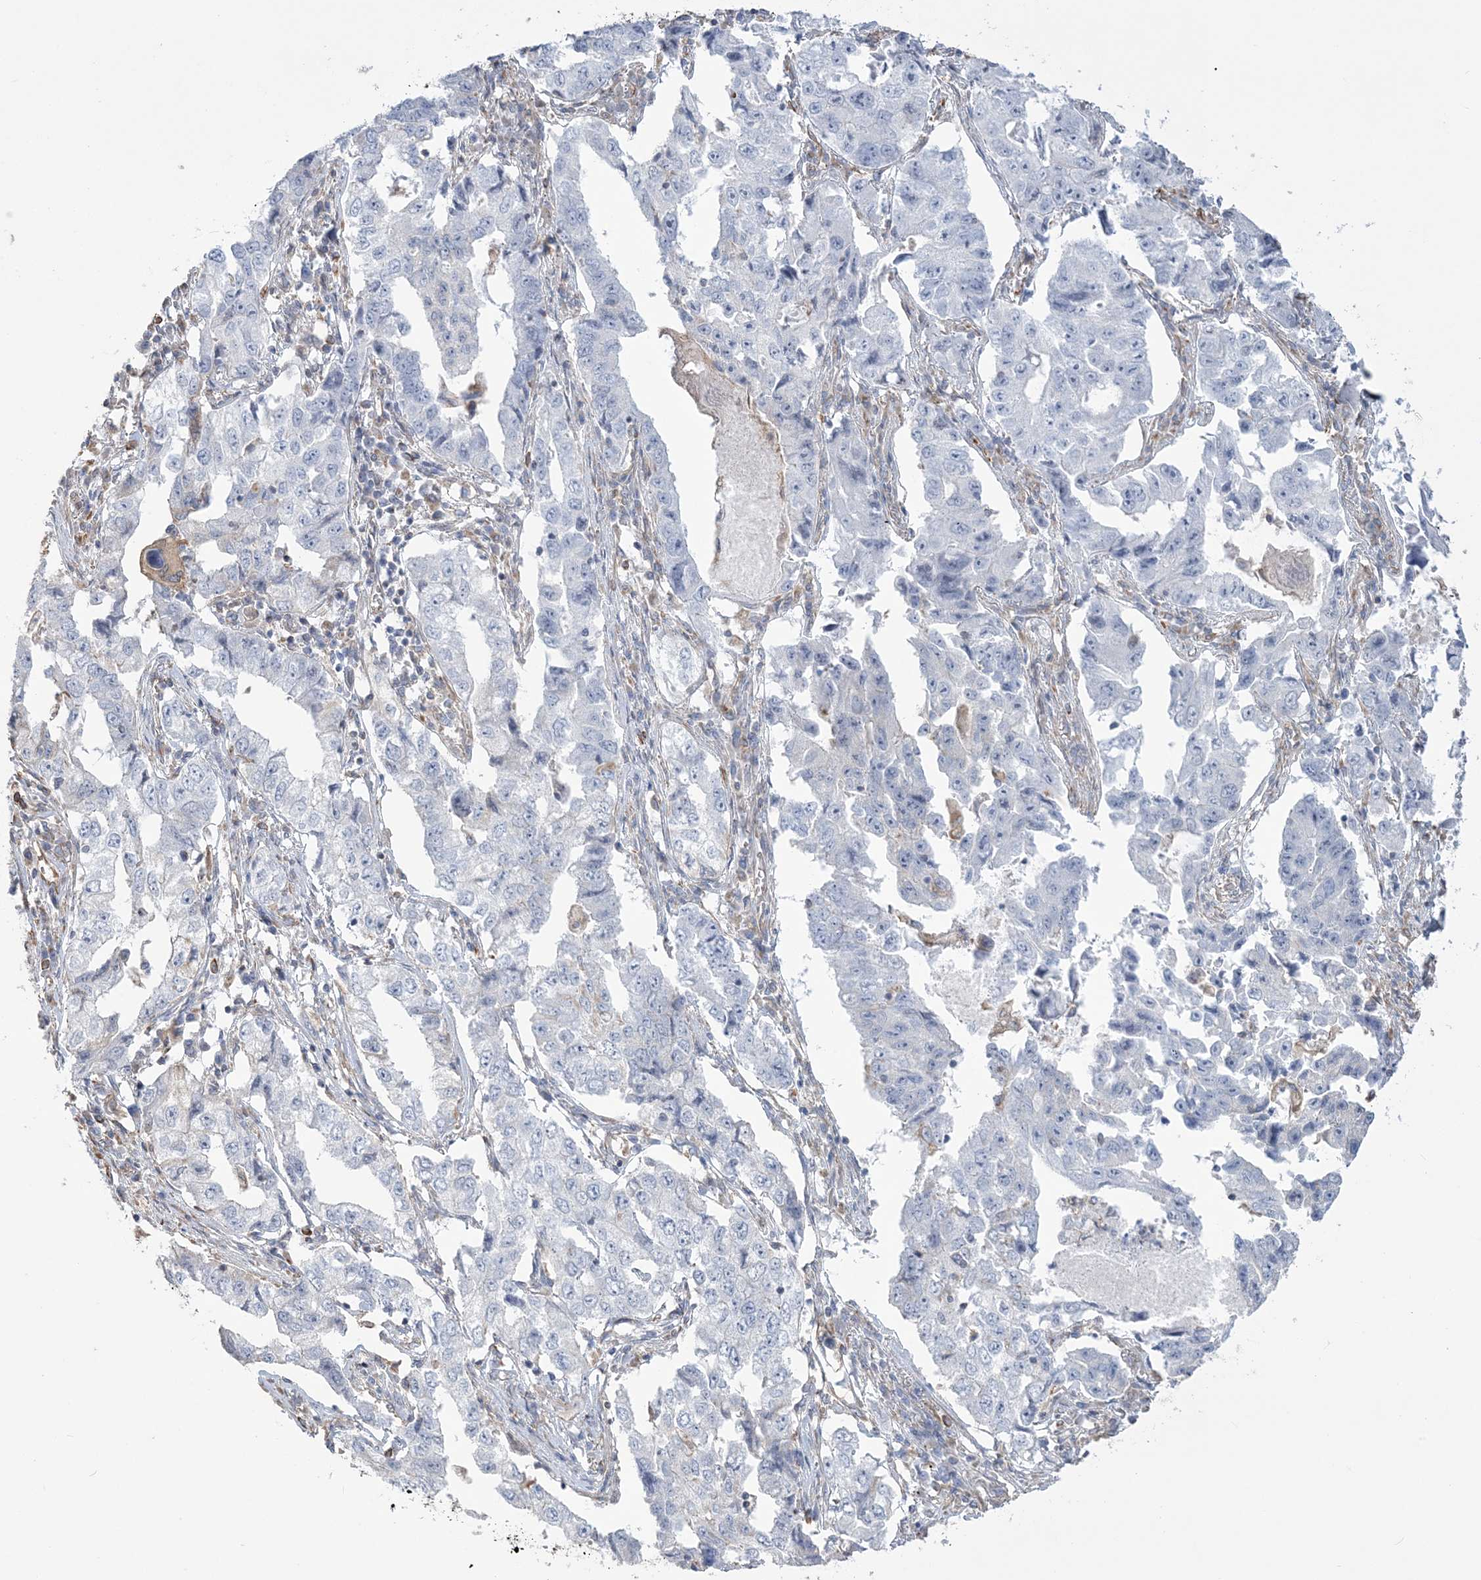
{"staining": {"intensity": "negative", "quantity": "none", "location": "none"}, "tissue": "lung cancer", "cell_type": "Tumor cells", "image_type": "cancer", "snomed": [{"axis": "morphology", "description": "Adenocarcinoma, NOS"}, {"axis": "topography", "description": "Lung"}], "caption": "IHC of human lung cancer (adenocarcinoma) demonstrates no positivity in tumor cells. The staining was performed using DAB (3,3'-diaminobenzidine) to visualize the protein expression in brown, while the nuclei were stained in blue with hematoxylin (Magnification: 20x).", "gene": "ZNF821", "patient": {"sex": "female", "age": 51}}